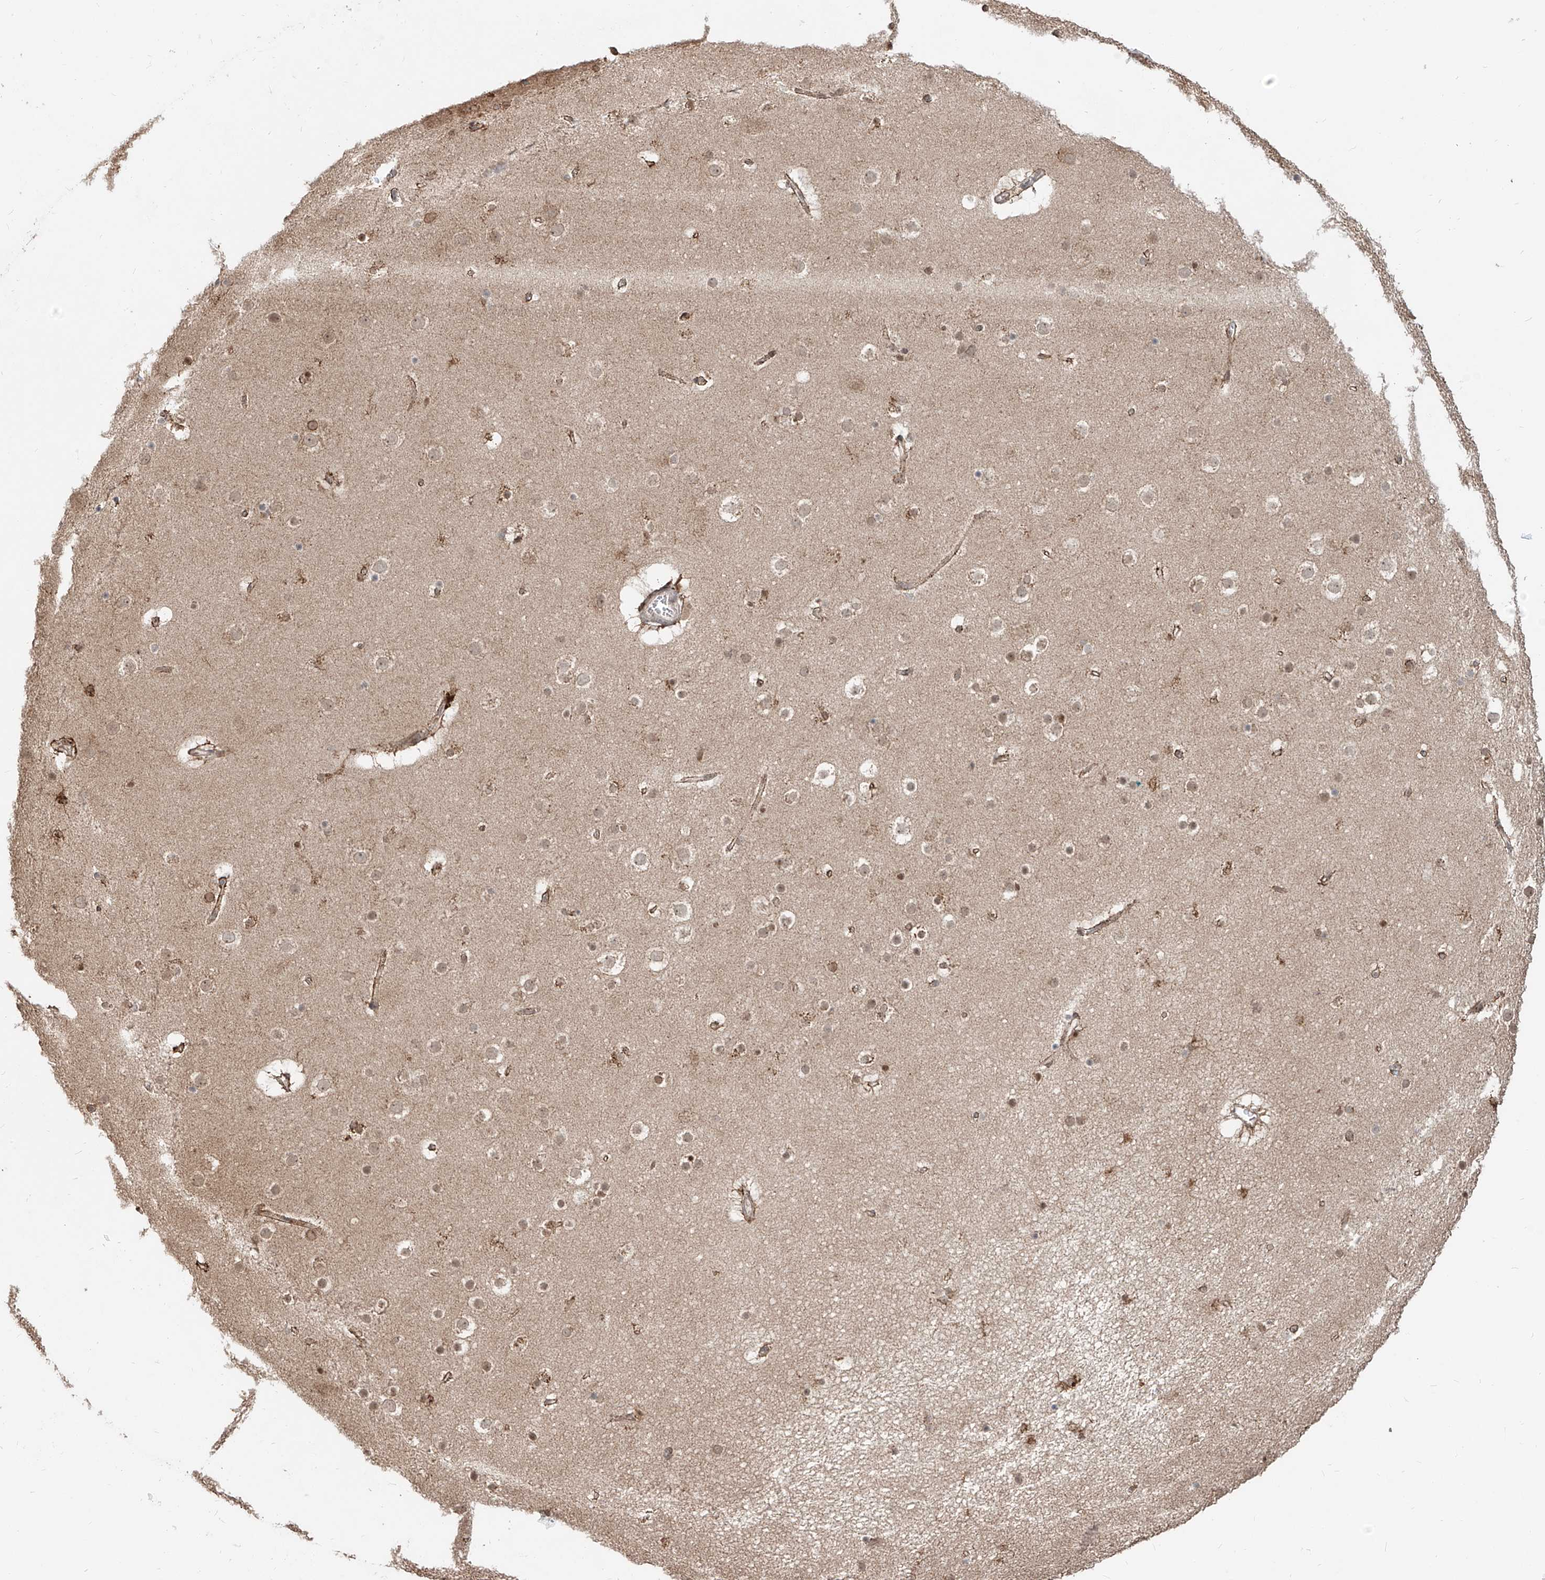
{"staining": {"intensity": "moderate", "quantity": ">75%", "location": "cytoplasmic/membranous"}, "tissue": "cerebral cortex", "cell_type": "Endothelial cells", "image_type": "normal", "snomed": [{"axis": "morphology", "description": "Normal tissue, NOS"}, {"axis": "topography", "description": "Cerebral cortex"}], "caption": "A brown stain shows moderate cytoplasmic/membranous staining of a protein in endothelial cells of unremarkable human cerebral cortex.", "gene": "ZNF710", "patient": {"sex": "male", "age": 57}}